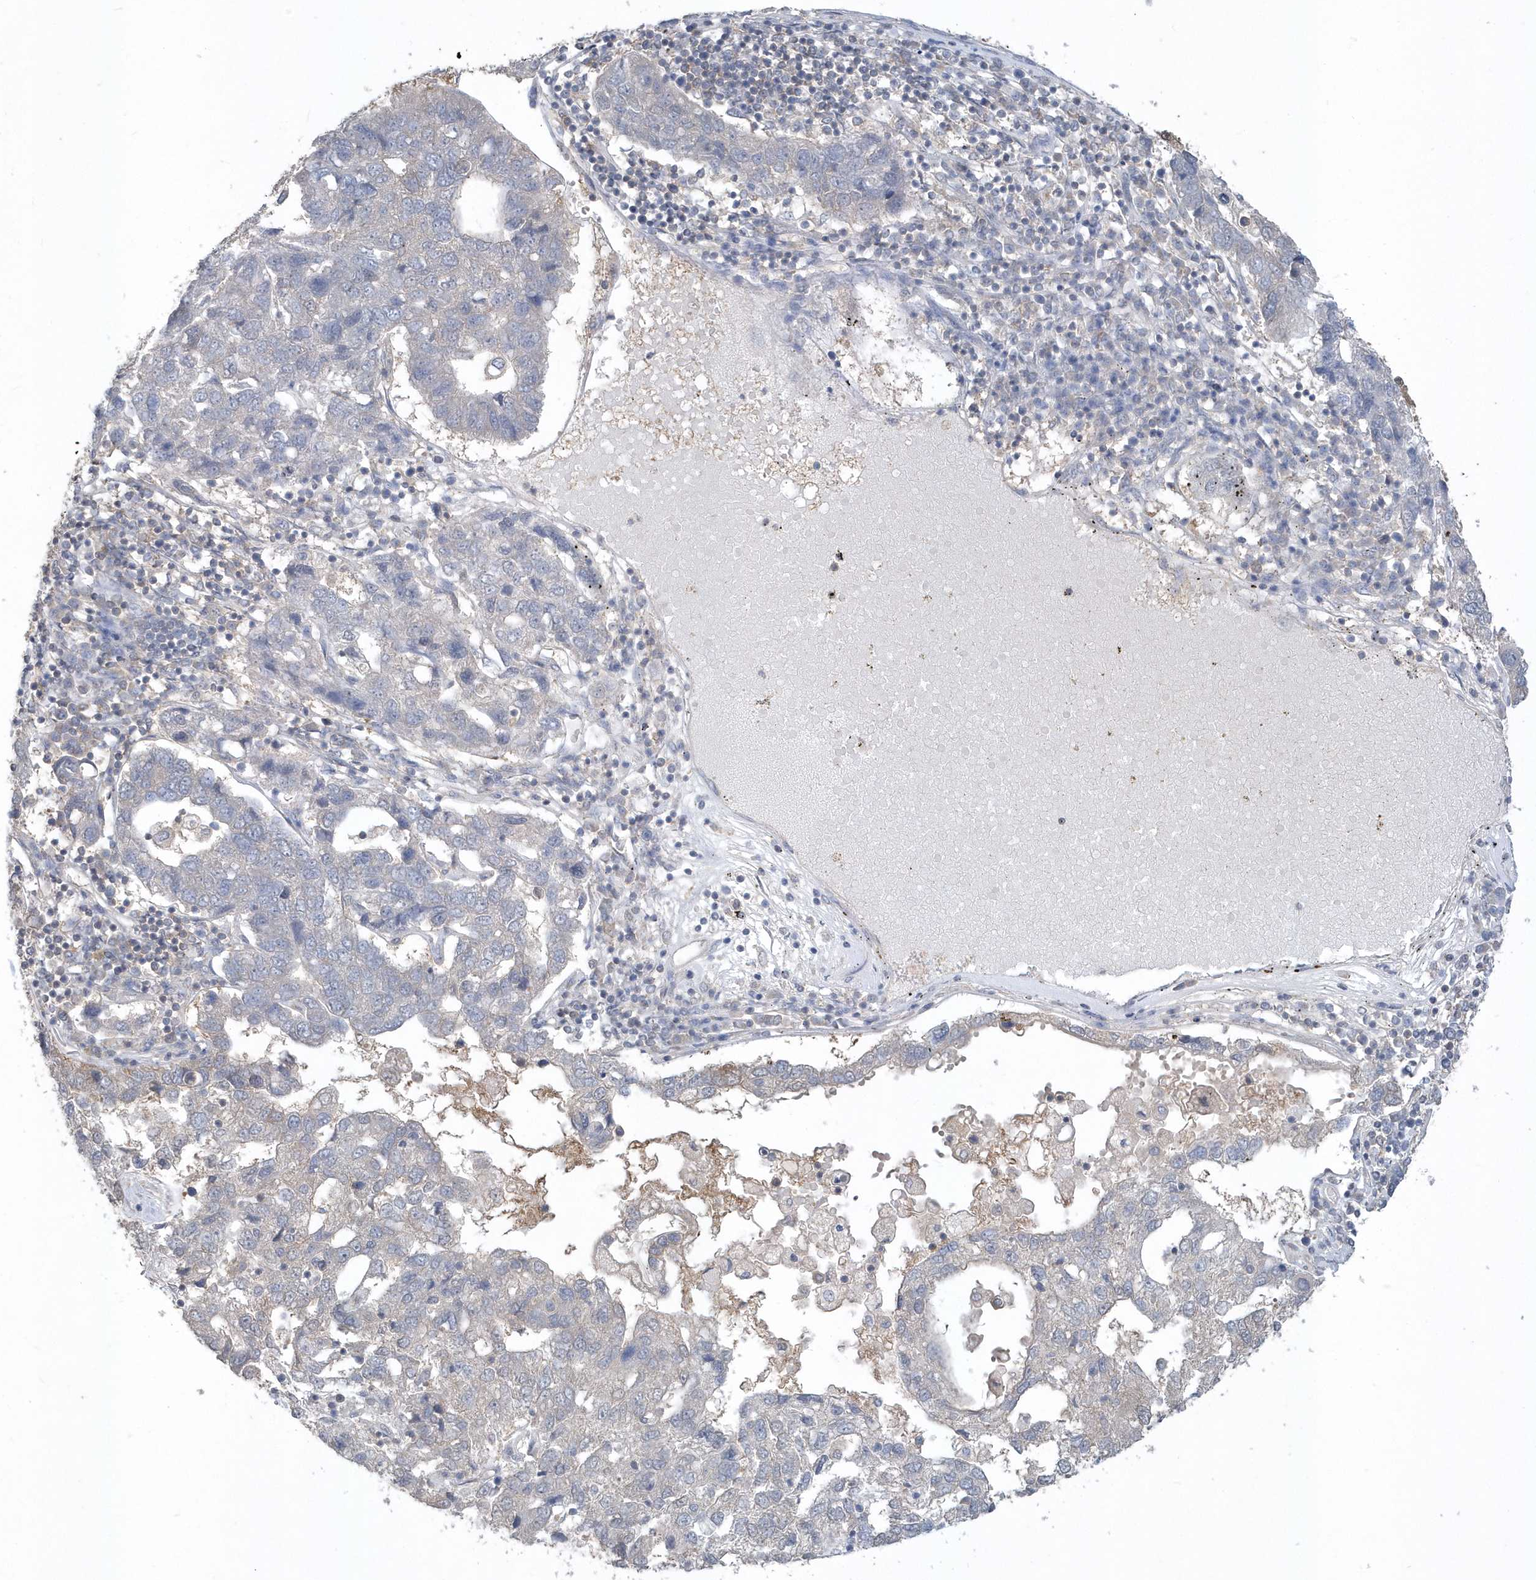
{"staining": {"intensity": "negative", "quantity": "none", "location": "none"}, "tissue": "pancreatic cancer", "cell_type": "Tumor cells", "image_type": "cancer", "snomed": [{"axis": "morphology", "description": "Adenocarcinoma, NOS"}, {"axis": "topography", "description": "Pancreas"}], "caption": "Pancreatic adenocarcinoma stained for a protein using immunohistochemistry (IHC) reveals no expression tumor cells.", "gene": "AKR7A2", "patient": {"sex": "female", "age": 61}}